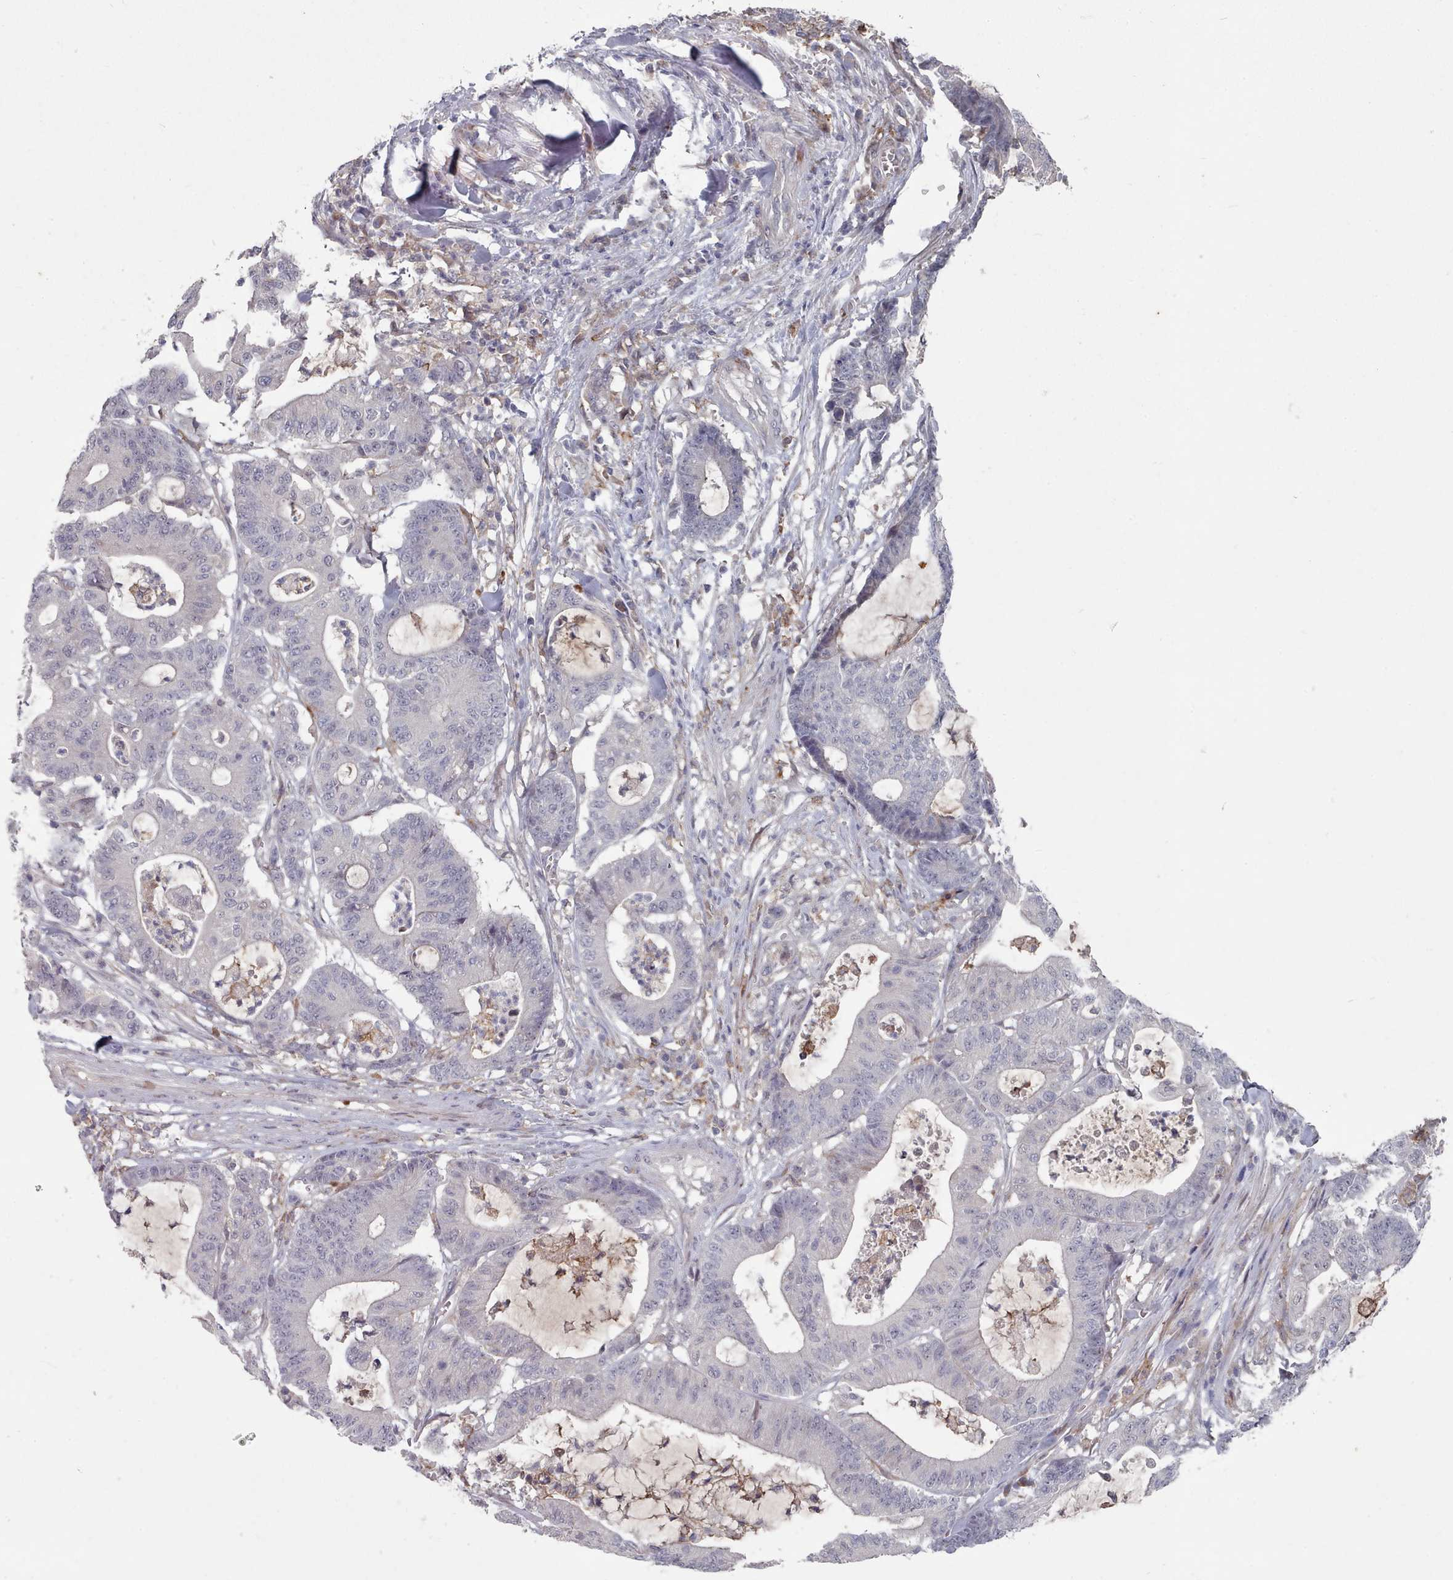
{"staining": {"intensity": "negative", "quantity": "none", "location": "none"}, "tissue": "colorectal cancer", "cell_type": "Tumor cells", "image_type": "cancer", "snomed": [{"axis": "morphology", "description": "Adenocarcinoma, NOS"}, {"axis": "topography", "description": "Colon"}], "caption": "An immunohistochemistry photomicrograph of colorectal cancer (adenocarcinoma) is shown. There is no staining in tumor cells of colorectal cancer (adenocarcinoma).", "gene": "COL8A2", "patient": {"sex": "female", "age": 84}}